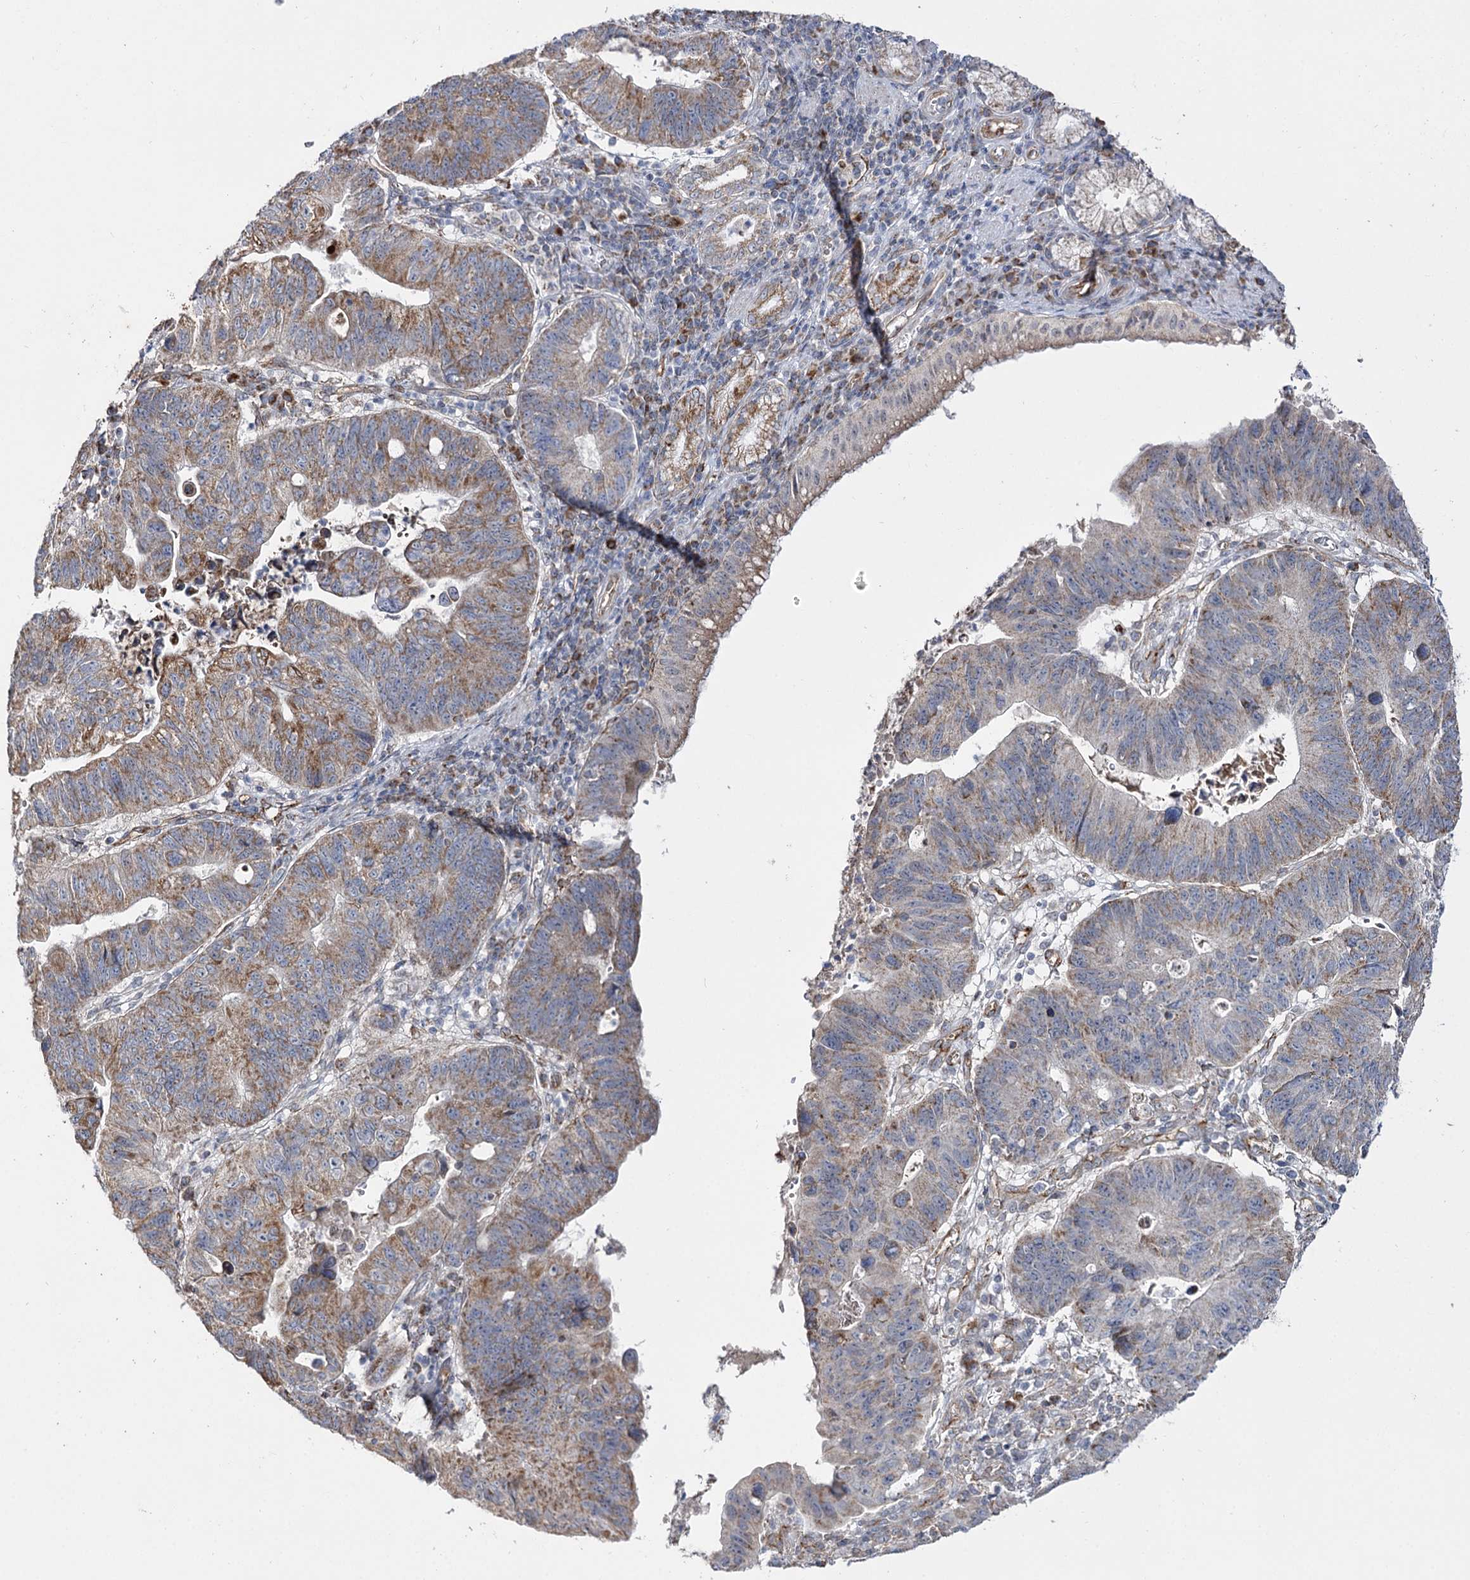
{"staining": {"intensity": "moderate", "quantity": ">75%", "location": "cytoplasmic/membranous"}, "tissue": "stomach cancer", "cell_type": "Tumor cells", "image_type": "cancer", "snomed": [{"axis": "morphology", "description": "Adenocarcinoma, NOS"}, {"axis": "topography", "description": "Stomach"}], "caption": "Tumor cells show moderate cytoplasmic/membranous expression in approximately >75% of cells in stomach adenocarcinoma.", "gene": "CBR4", "patient": {"sex": "male", "age": 59}}